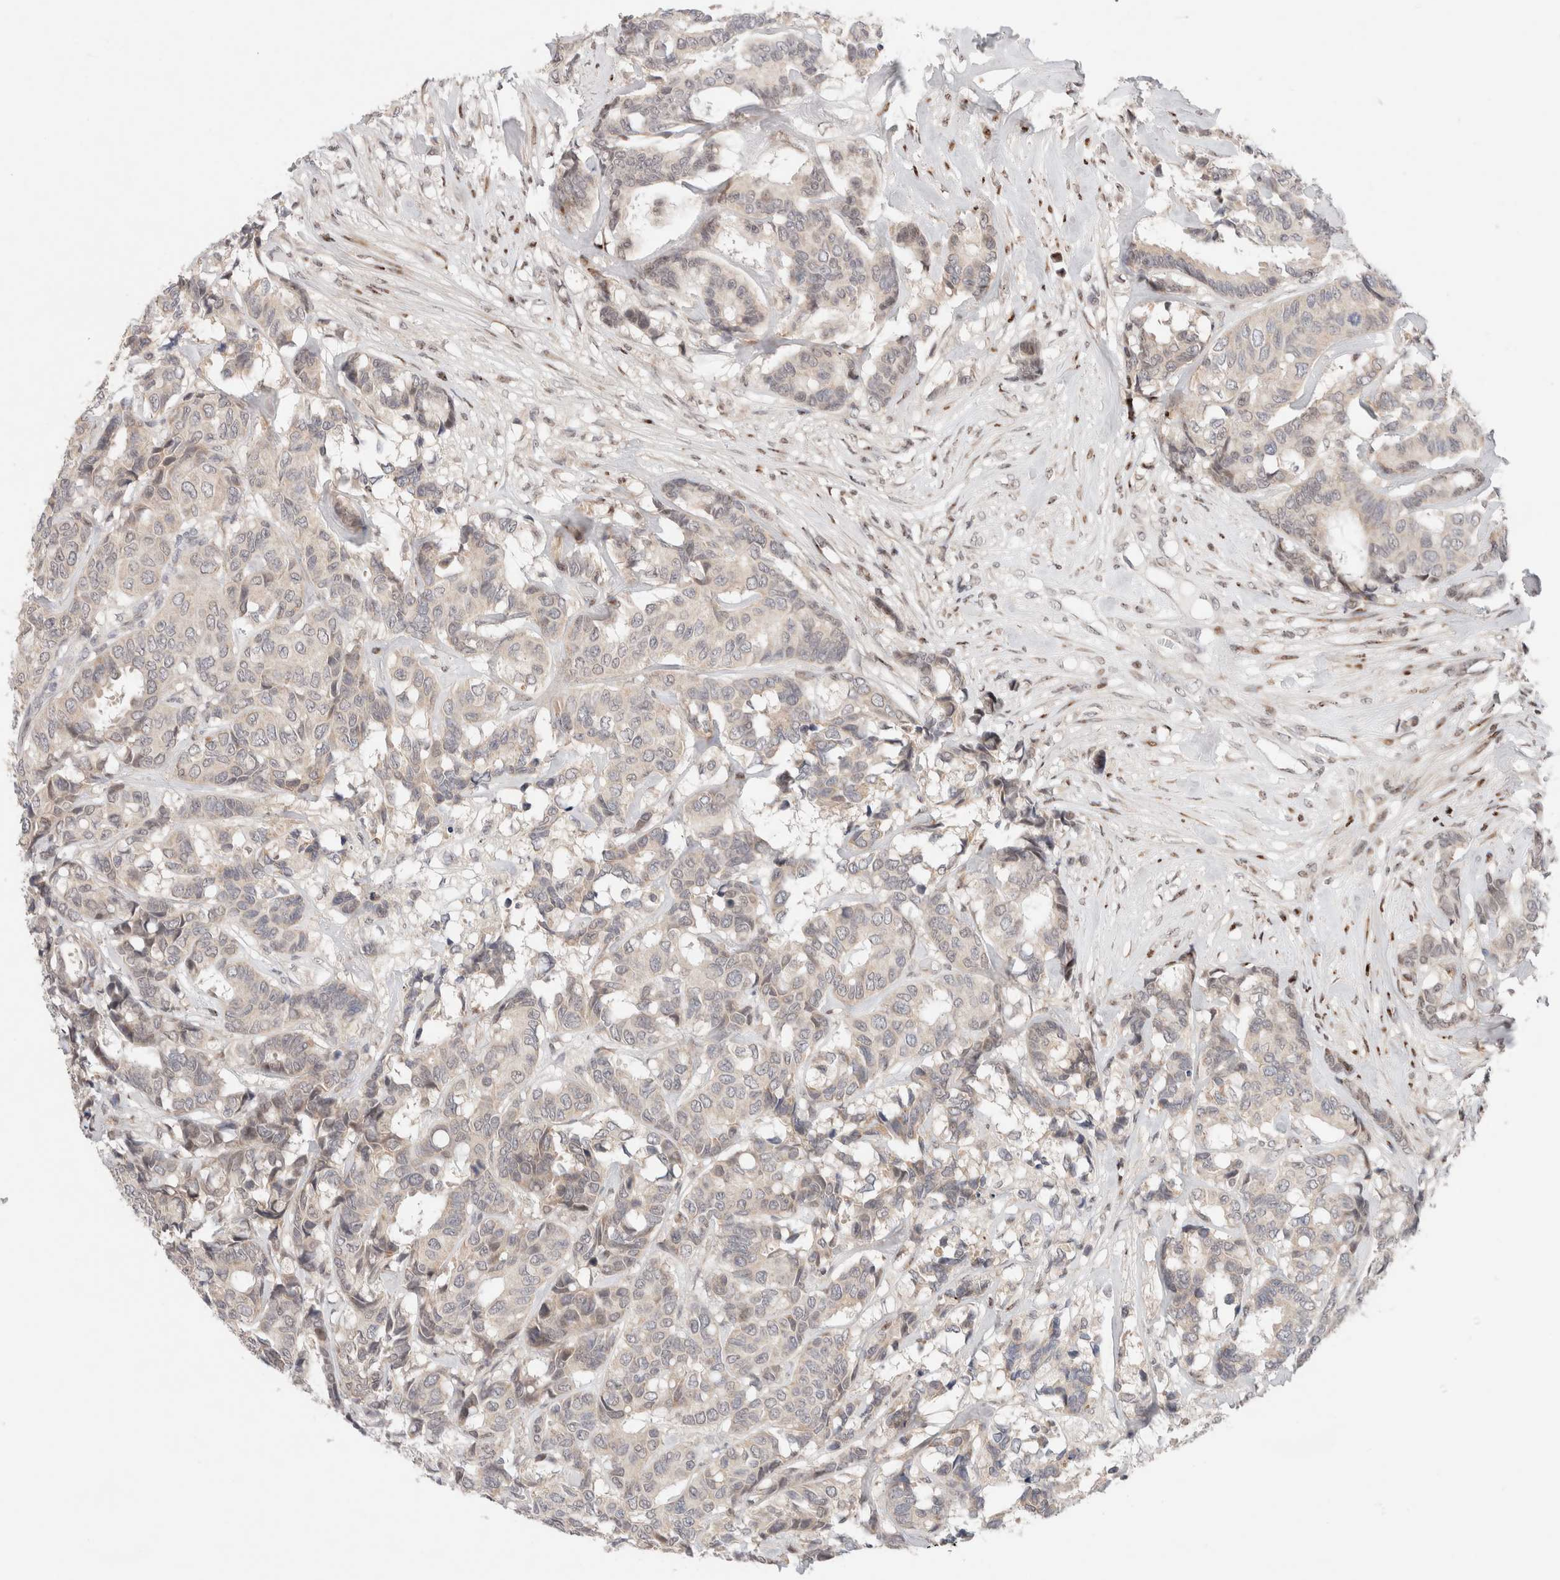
{"staining": {"intensity": "negative", "quantity": "none", "location": "none"}, "tissue": "breast cancer", "cell_type": "Tumor cells", "image_type": "cancer", "snomed": [{"axis": "morphology", "description": "Duct carcinoma"}, {"axis": "topography", "description": "Breast"}], "caption": "An IHC photomicrograph of breast invasive ductal carcinoma is shown. There is no staining in tumor cells of breast invasive ductal carcinoma. Nuclei are stained in blue.", "gene": "ERI3", "patient": {"sex": "female", "age": 87}}